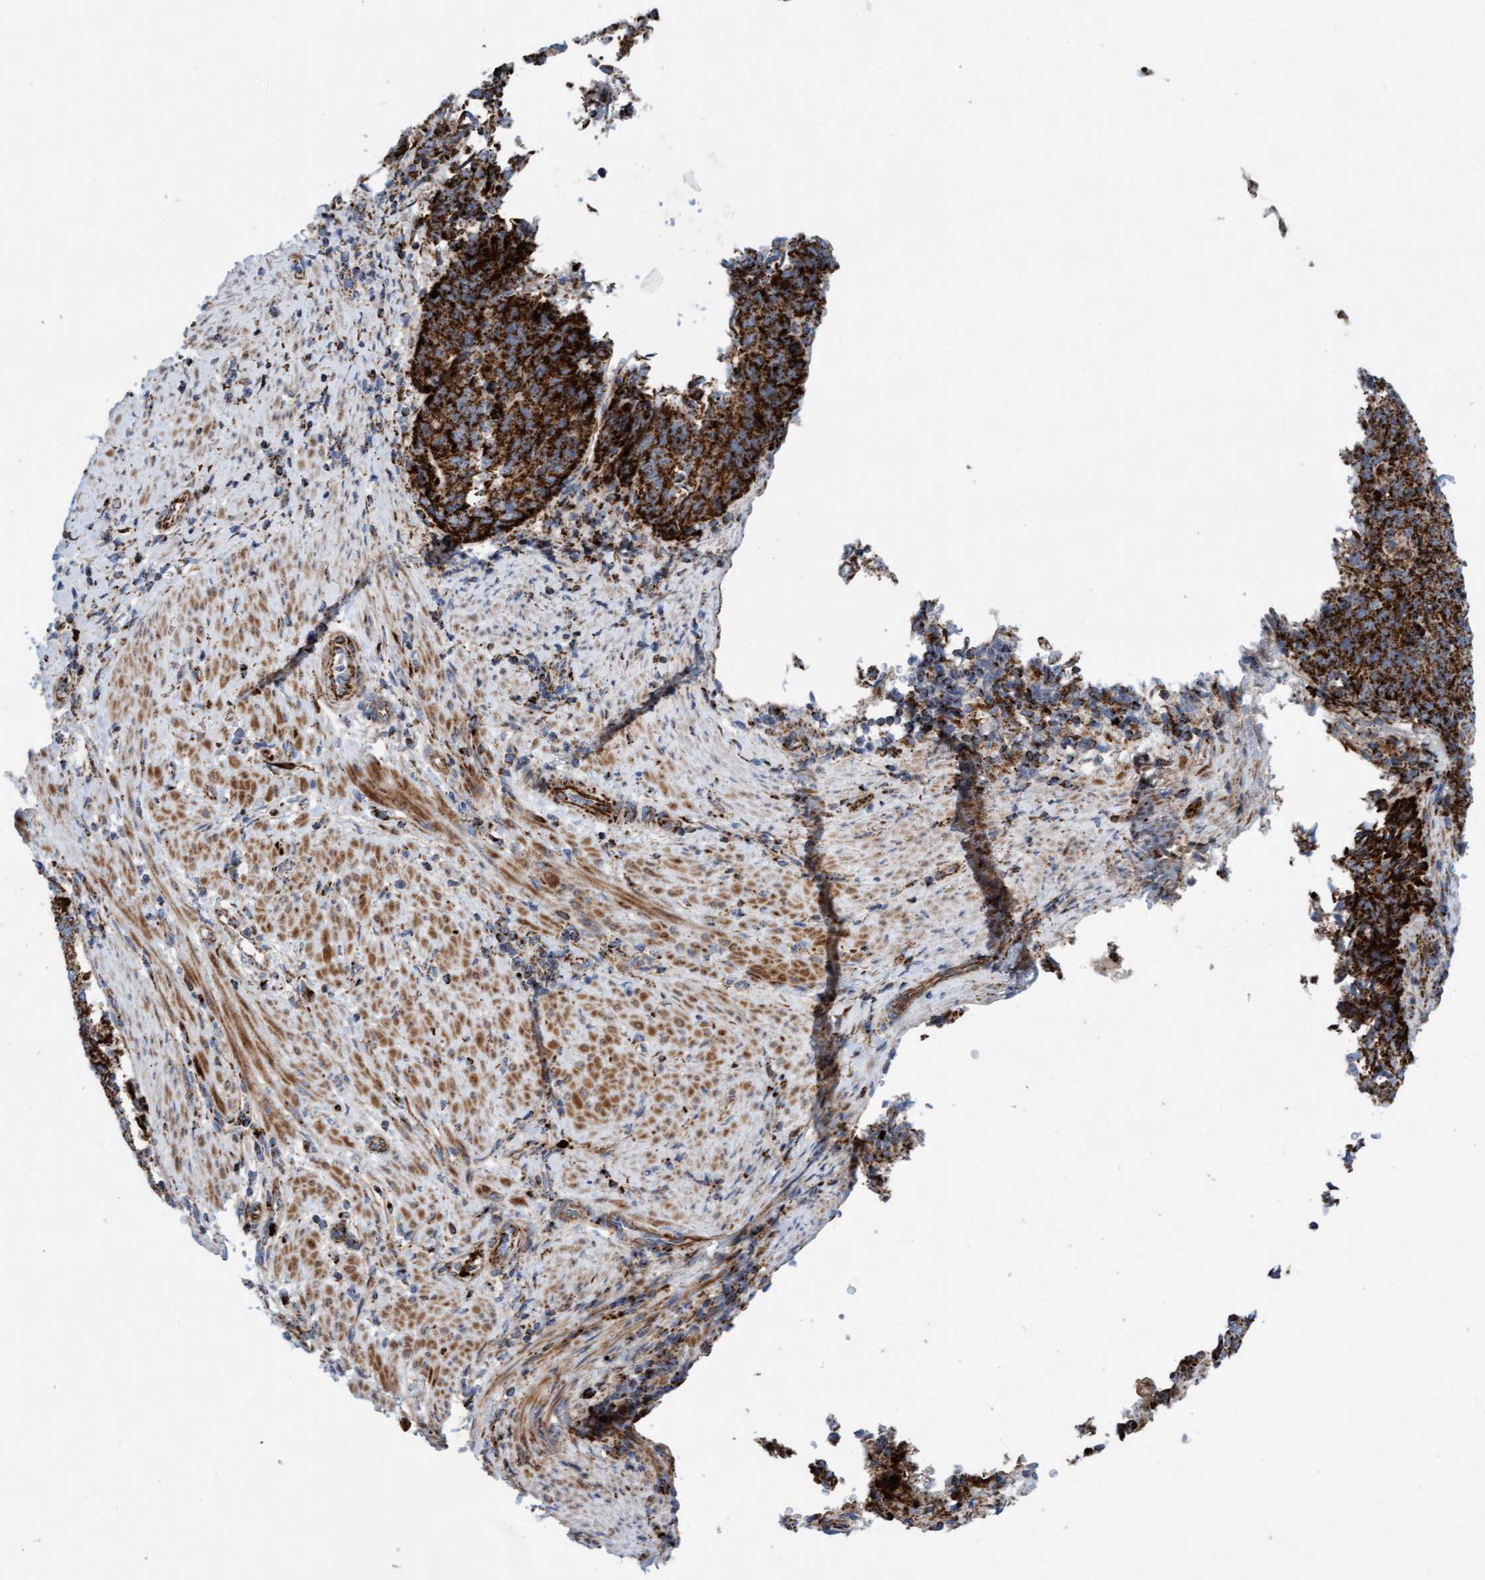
{"staining": {"intensity": "strong", "quantity": ">75%", "location": "cytoplasmic/membranous"}, "tissue": "endometrial cancer", "cell_type": "Tumor cells", "image_type": "cancer", "snomed": [{"axis": "morphology", "description": "Adenocarcinoma, NOS"}, {"axis": "topography", "description": "Endometrium"}], "caption": "Human adenocarcinoma (endometrial) stained for a protein (brown) displays strong cytoplasmic/membranous positive staining in about >75% of tumor cells.", "gene": "GGTA1", "patient": {"sex": "female", "age": 80}}